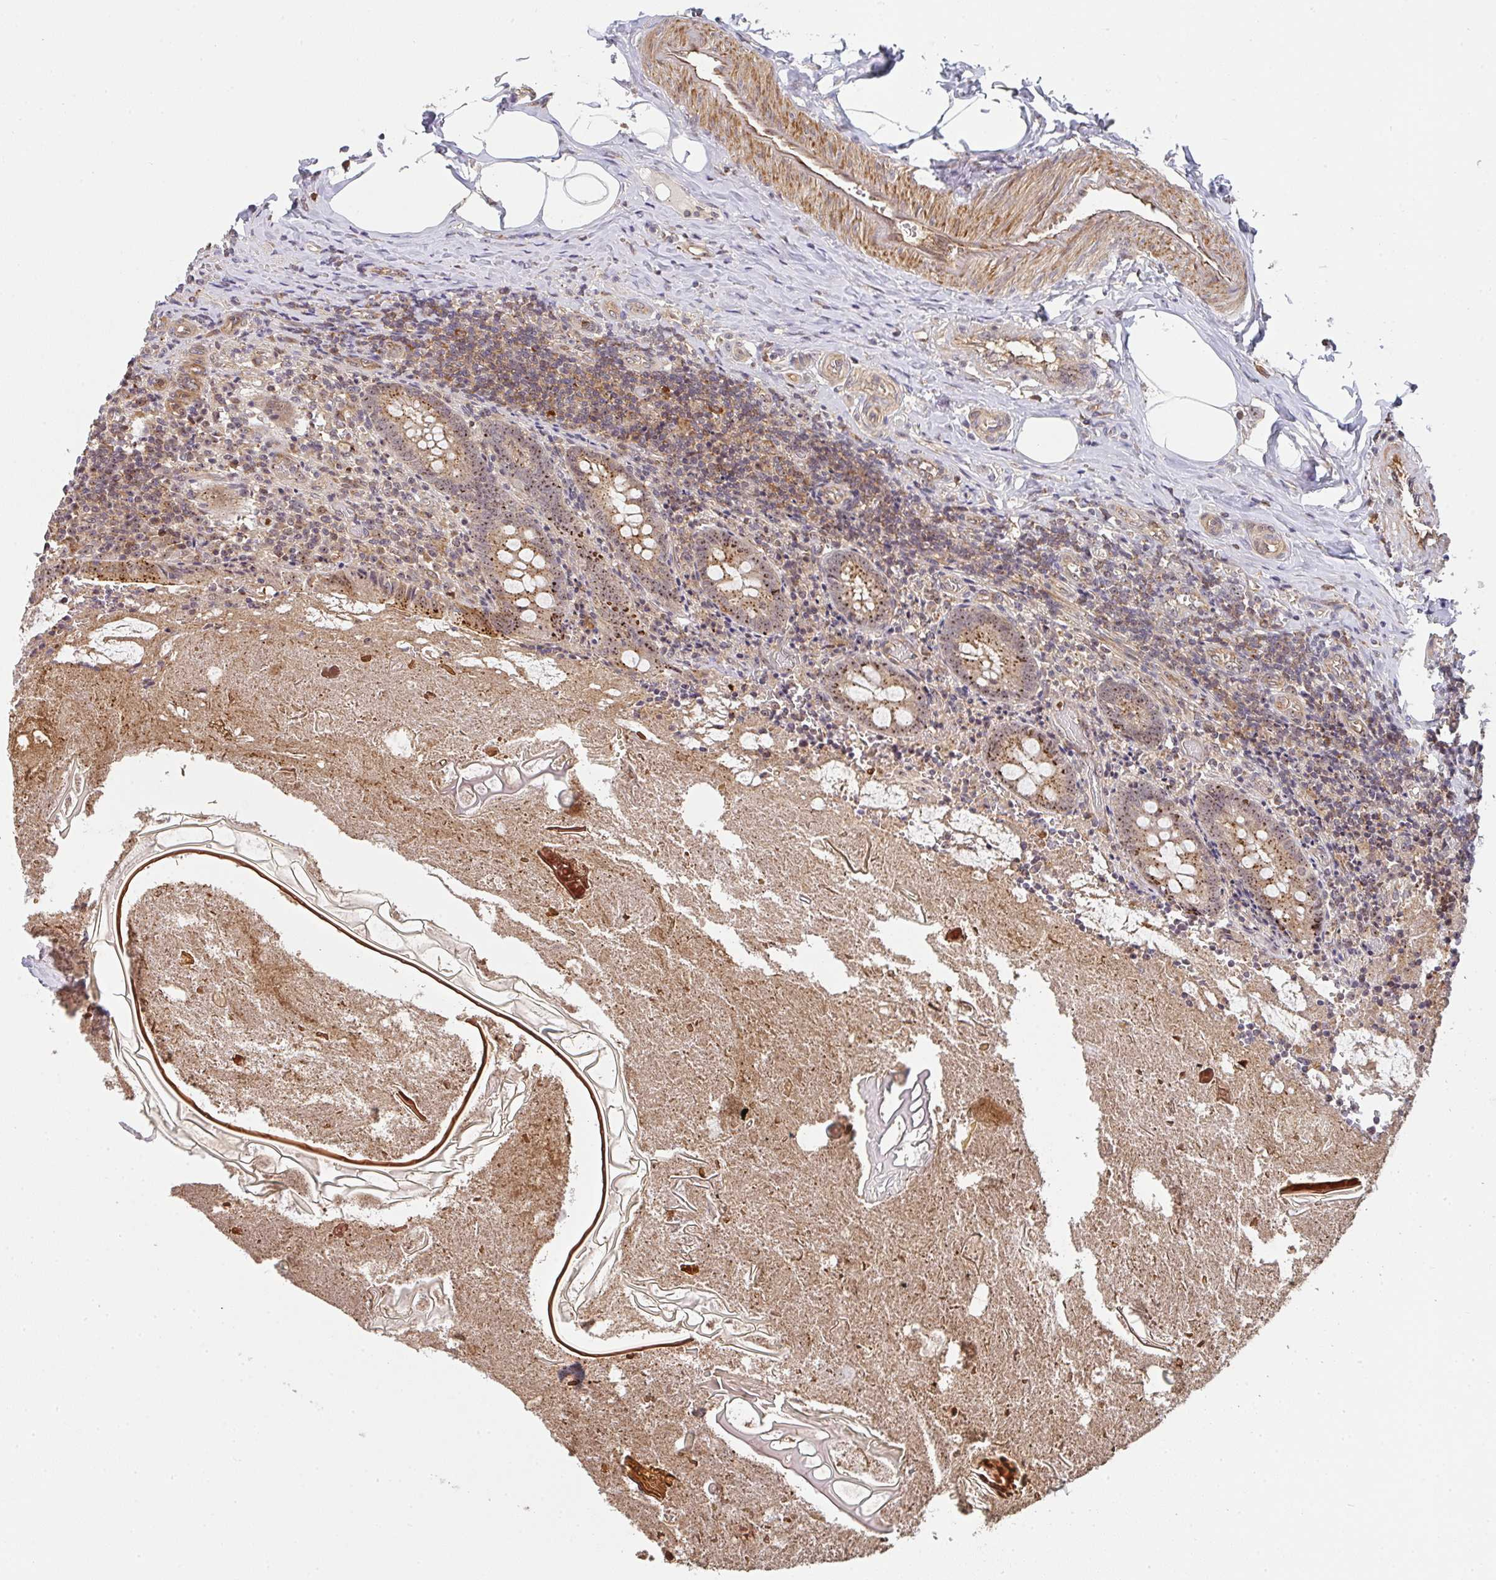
{"staining": {"intensity": "moderate", "quantity": ">75%", "location": "cytoplasmic/membranous,nuclear"}, "tissue": "appendix", "cell_type": "Glandular cells", "image_type": "normal", "snomed": [{"axis": "morphology", "description": "Normal tissue, NOS"}, {"axis": "topography", "description": "Appendix"}], "caption": "Immunohistochemistry (IHC) staining of unremarkable appendix, which demonstrates medium levels of moderate cytoplasmic/membranous,nuclear staining in approximately >75% of glandular cells indicating moderate cytoplasmic/membranous,nuclear protein expression. The staining was performed using DAB (3,3'-diaminobenzidine) (brown) for protein detection and nuclei were counterstained in hematoxylin (blue).", "gene": "SIMC1", "patient": {"sex": "female", "age": 17}}